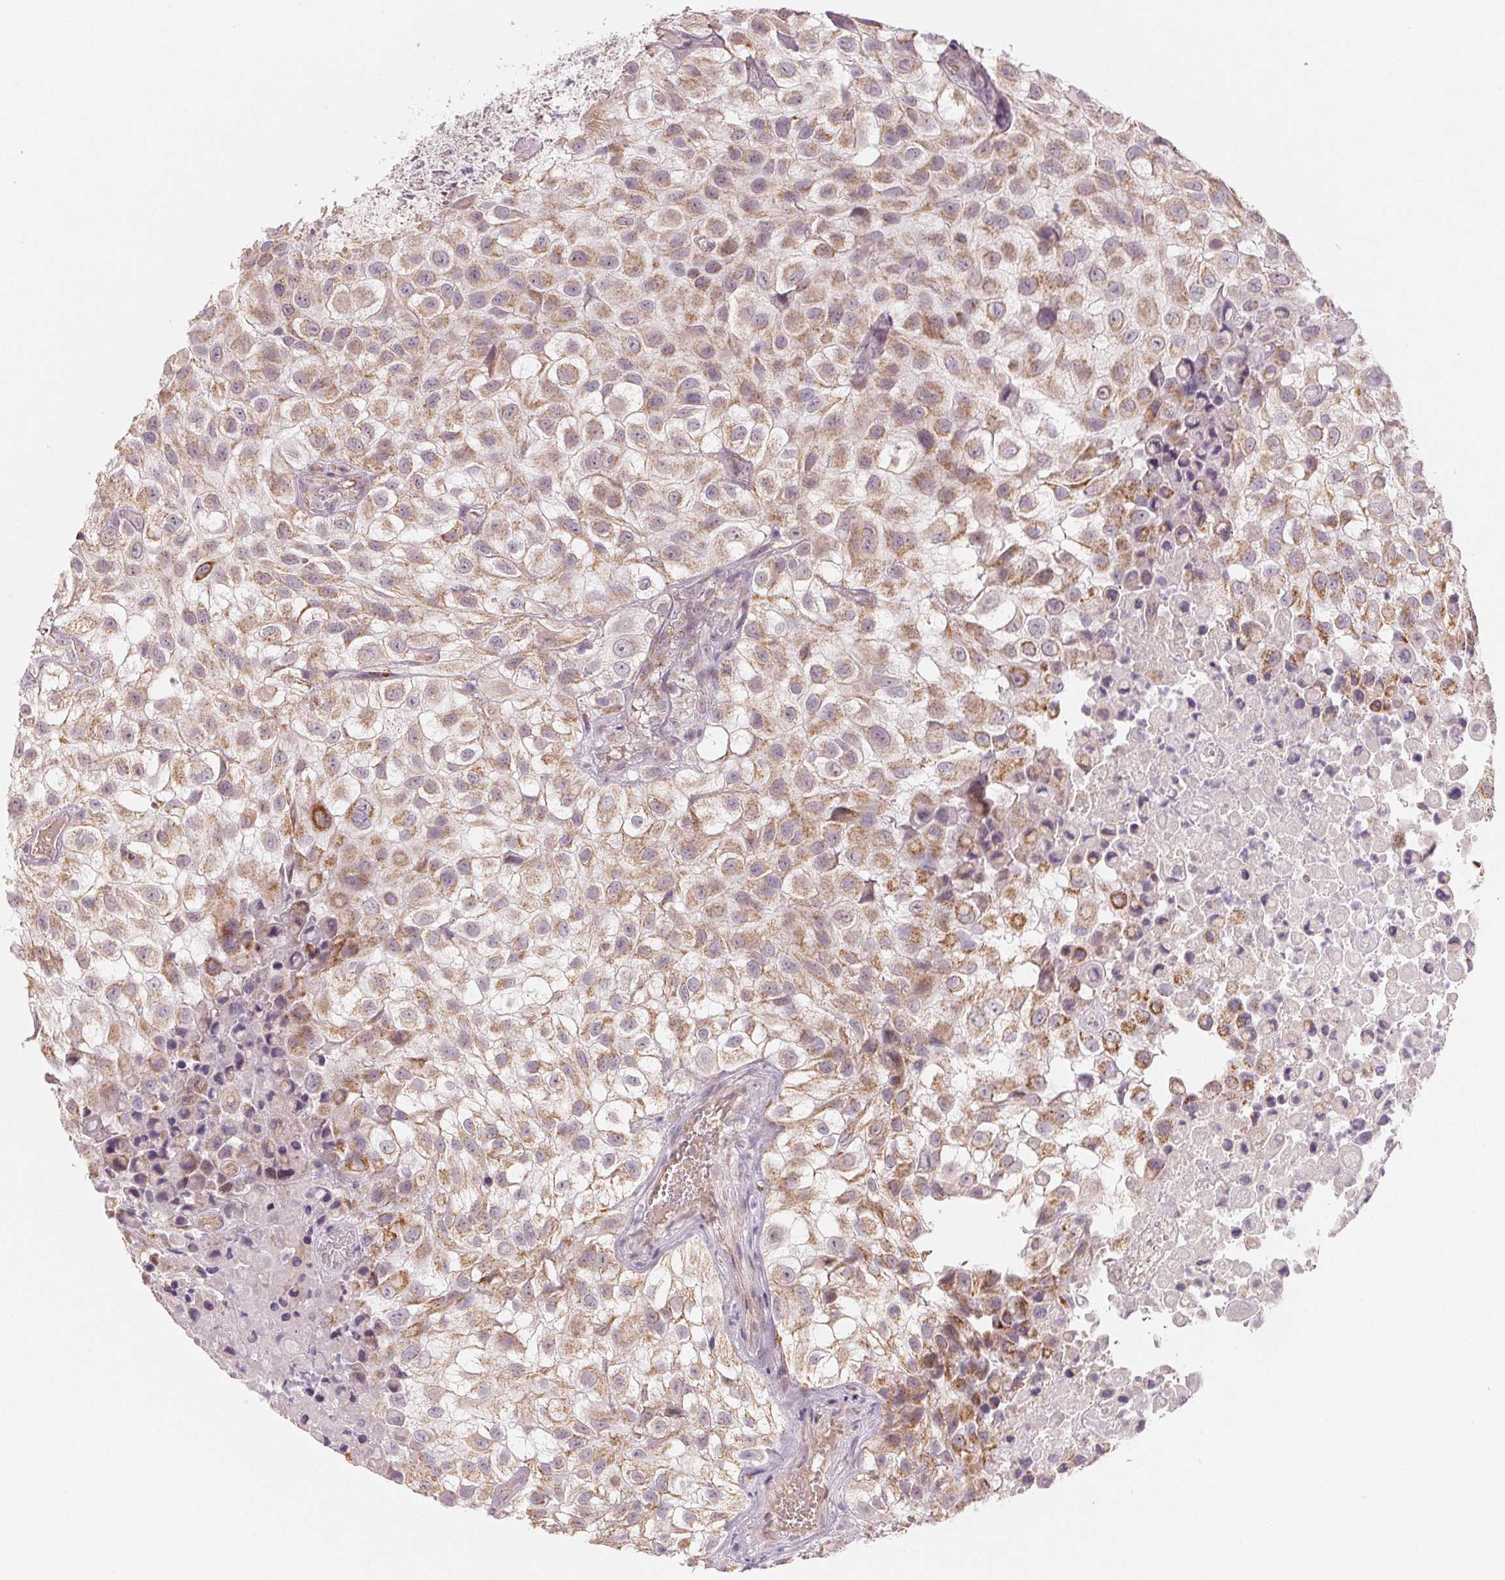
{"staining": {"intensity": "moderate", "quantity": "25%-75%", "location": "cytoplasmic/membranous"}, "tissue": "urothelial cancer", "cell_type": "Tumor cells", "image_type": "cancer", "snomed": [{"axis": "morphology", "description": "Urothelial carcinoma, High grade"}, {"axis": "topography", "description": "Urinary bladder"}], "caption": "Urothelial cancer stained with a protein marker reveals moderate staining in tumor cells.", "gene": "HINT2", "patient": {"sex": "male", "age": 56}}